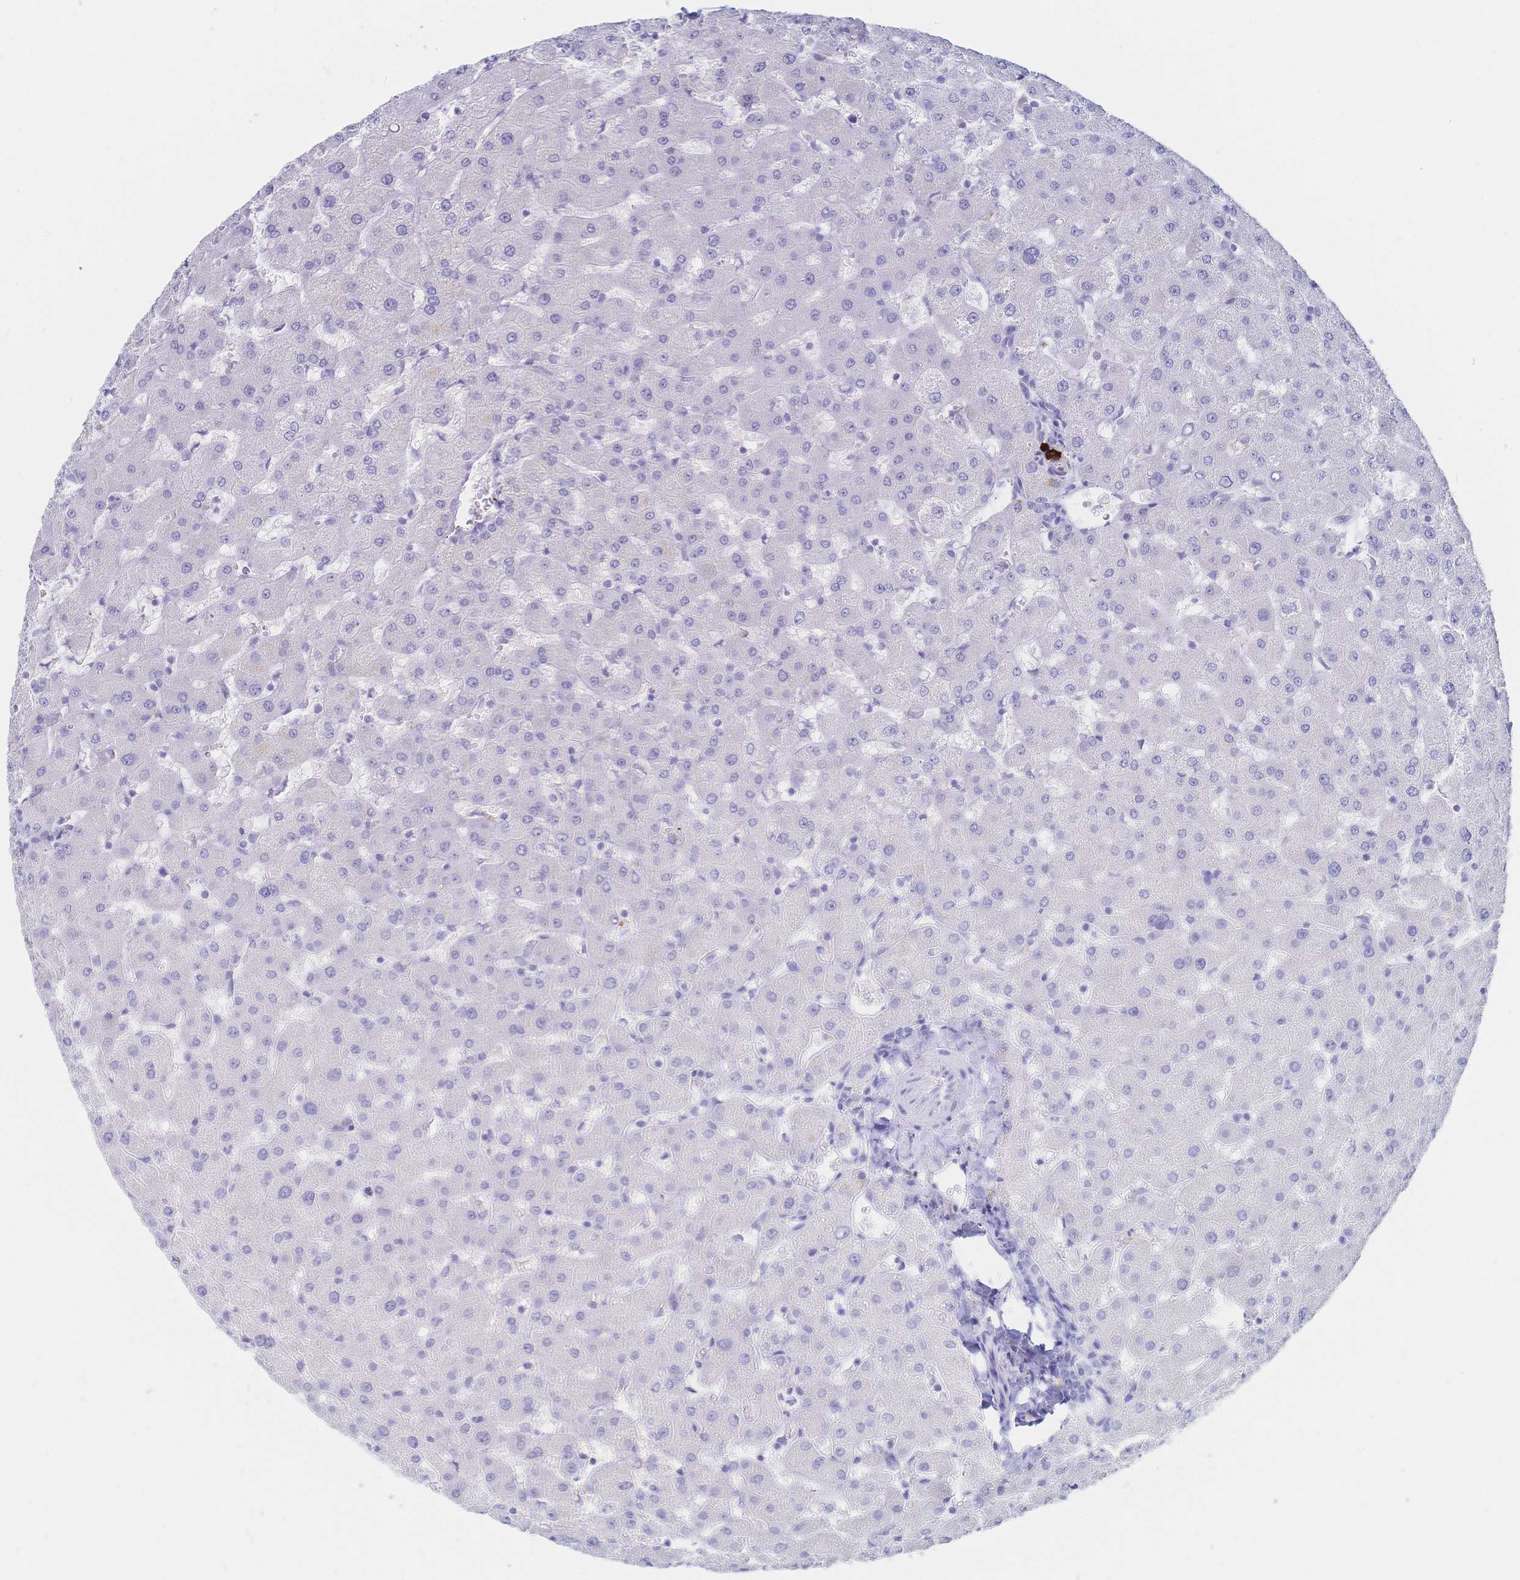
{"staining": {"intensity": "negative", "quantity": "none", "location": "none"}, "tissue": "liver", "cell_type": "Cholangiocytes", "image_type": "normal", "snomed": [{"axis": "morphology", "description": "Normal tissue, NOS"}, {"axis": "topography", "description": "Liver"}], "caption": "IHC photomicrograph of benign liver stained for a protein (brown), which reveals no staining in cholangiocytes. Brightfield microscopy of immunohistochemistry stained with DAB (3,3'-diaminobenzidine) (brown) and hematoxylin (blue), captured at high magnification.", "gene": "IL2RB", "patient": {"sex": "female", "age": 63}}